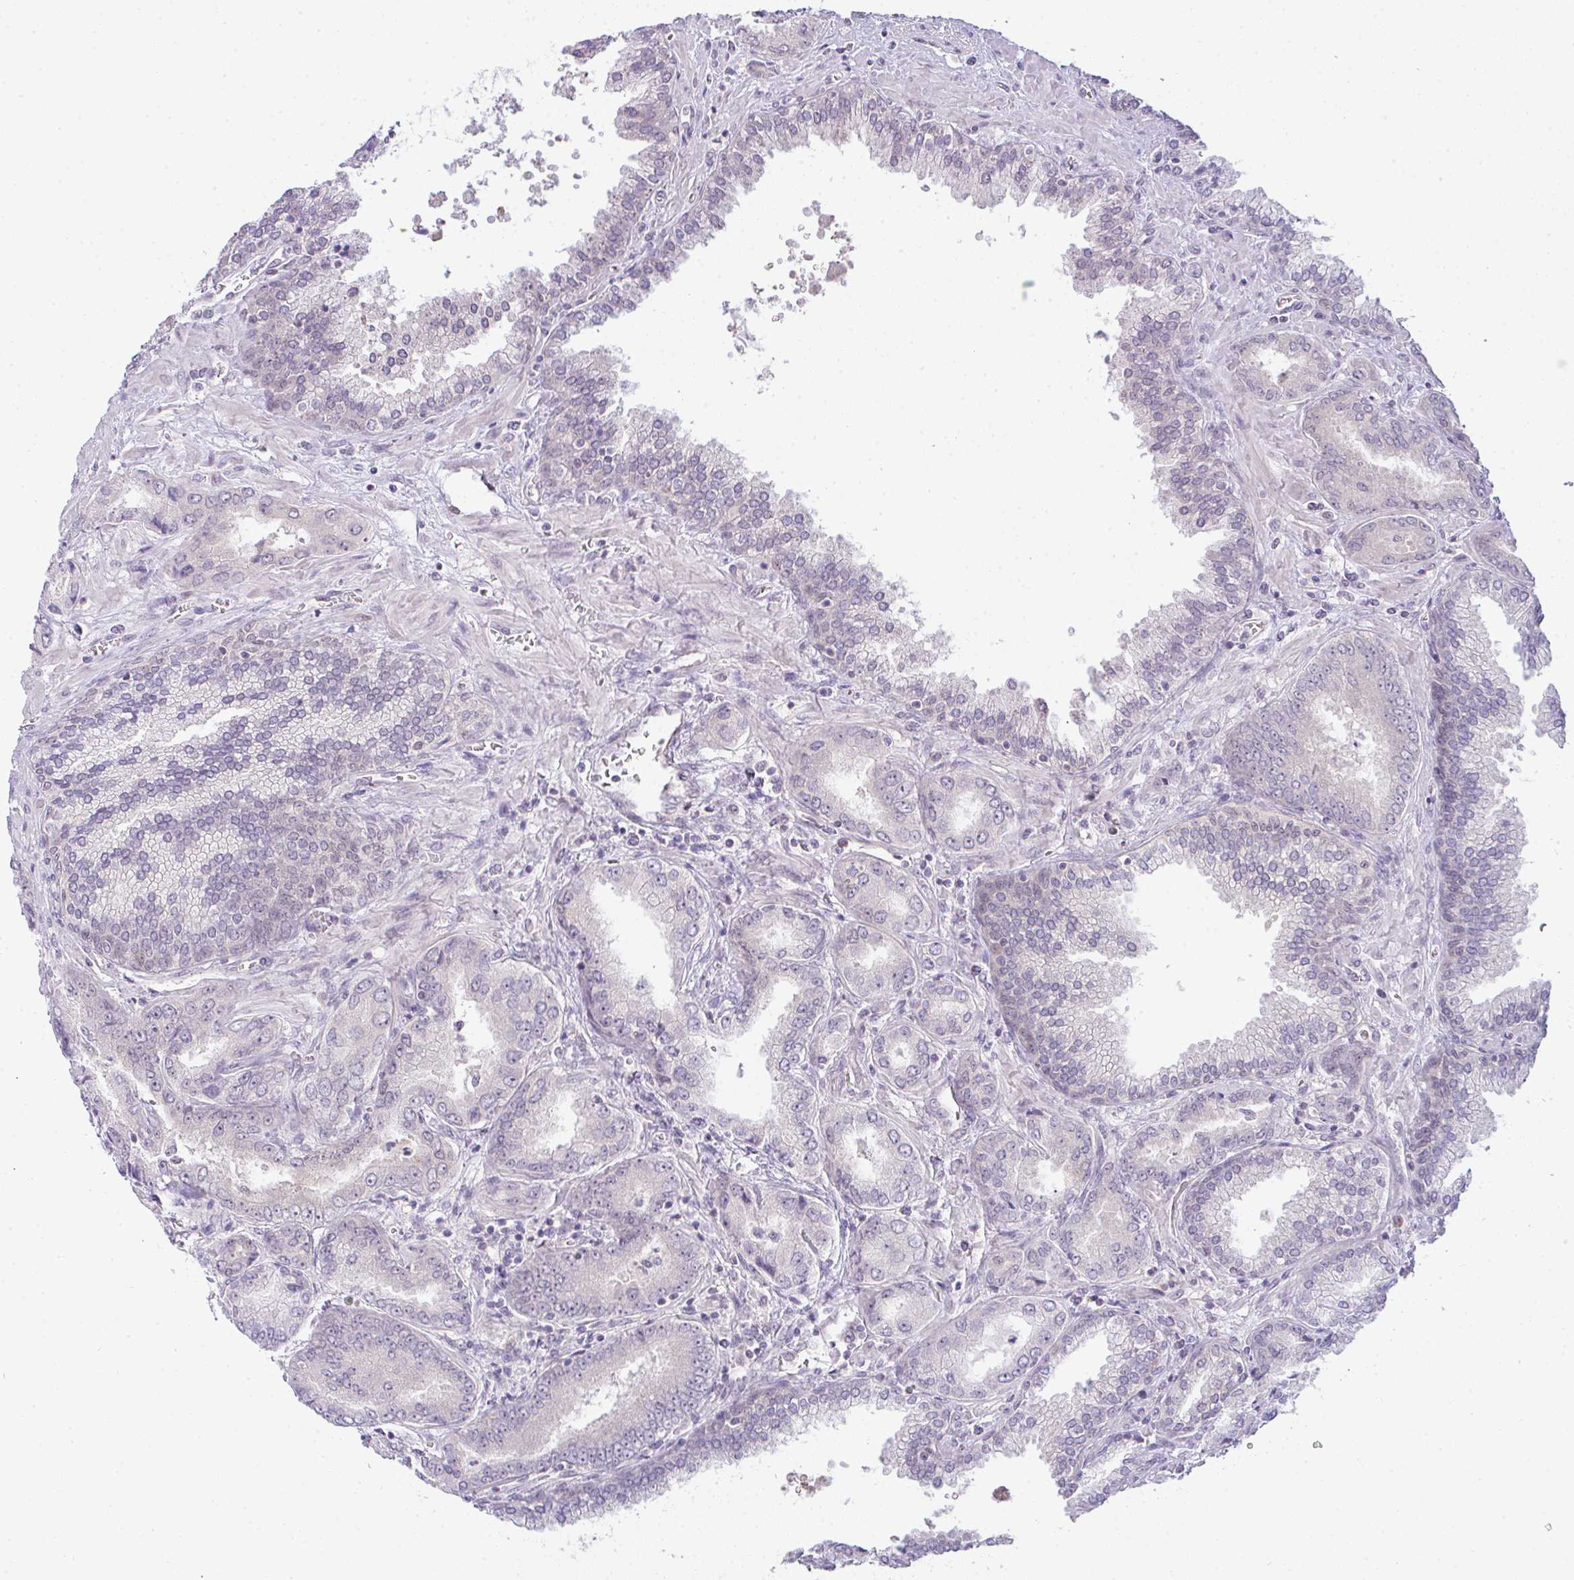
{"staining": {"intensity": "negative", "quantity": "none", "location": "none"}, "tissue": "prostate cancer", "cell_type": "Tumor cells", "image_type": "cancer", "snomed": [{"axis": "morphology", "description": "Adenocarcinoma, High grade"}, {"axis": "topography", "description": "Prostate"}], "caption": "Prostate cancer (adenocarcinoma (high-grade)) was stained to show a protein in brown. There is no significant expression in tumor cells.", "gene": "CSE1L", "patient": {"sex": "male", "age": 72}}